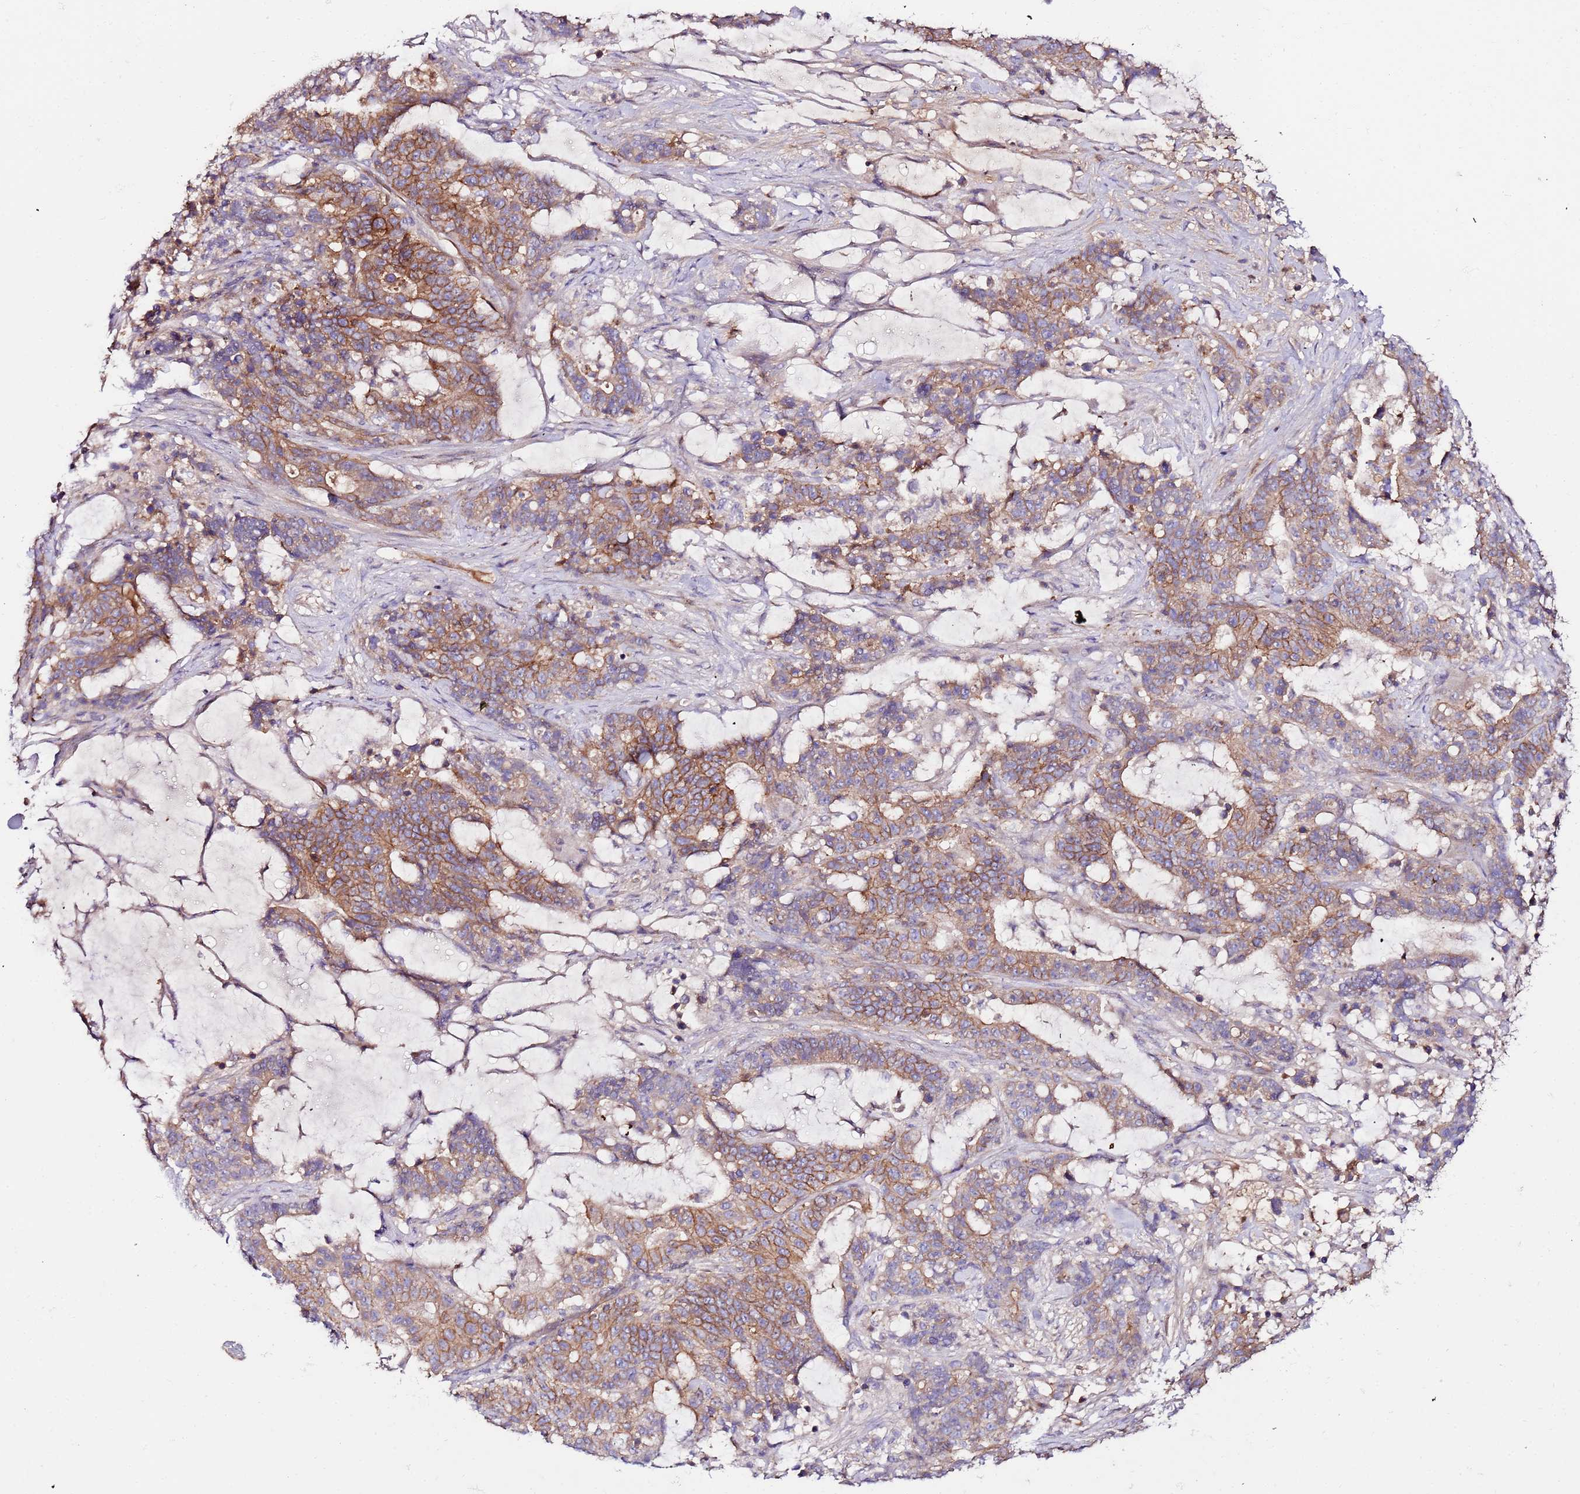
{"staining": {"intensity": "moderate", "quantity": ">75%", "location": "cytoplasmic/membranous"}, "tissue": "stomach cancer", "cell_type": "Tumor cells", "image_type": "cancer", "snomed": [{"axis": "morphology", "description": "Normal tissue, NOS"}, {"axis": "morphology", "description": "Adenocarcinoma, NOS"}, {"axis": "topography", "description": "Stomach"}], "caption": "Immunohistochemistry image of stomach adenocarcinoma stained for a protein (brown), which shows medium levels of moderate cytoplasmic/membranous staining in about >75% of tumor cells.", "gene": "FLVCR1", "patient": {"sex": "female", "age": 64}}